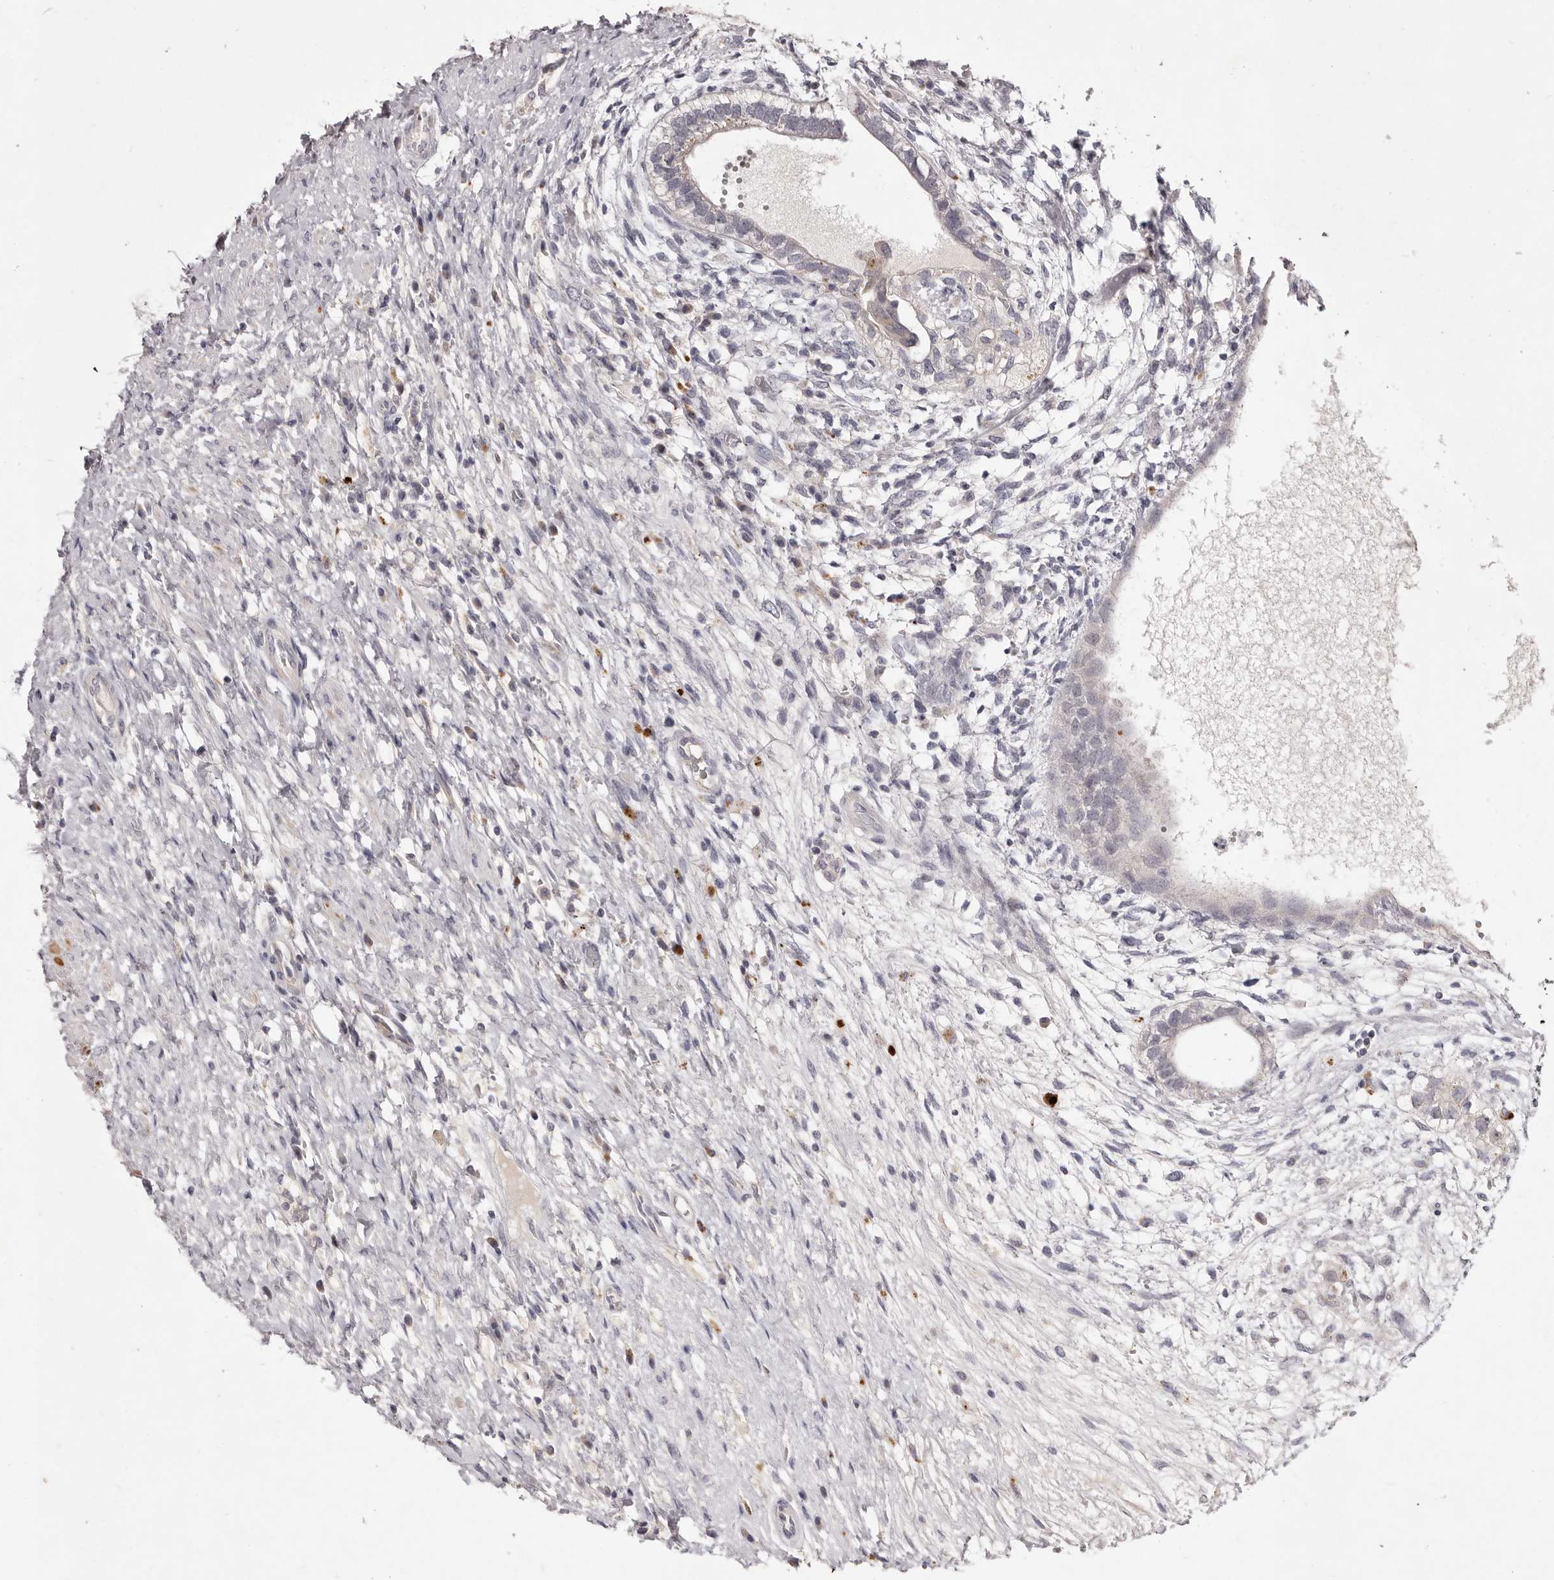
{"staining": {"intensity": "negative", "quantity": "none", "location": "none"}, "tissue": "testis cancer", "cell_type": "Tumor cells", "image_type": "cancer", "snomed": [{"axis": "morphology", "description": "Carcinoma, Embryonal, NOS"}, {"axis": "topography", "description": "Testis"}], "caption": "Immunohistochemical staining of human testis cancer (embryonal carcinoma) displays no significant expression in tumor cells. (Brightfield microscopy of DAB (3,3'-diaminobenzidine) immunohistochemistry at high magnification).", "gene": "GARNL3", "patient": {"sex": "male", "age": 26}}